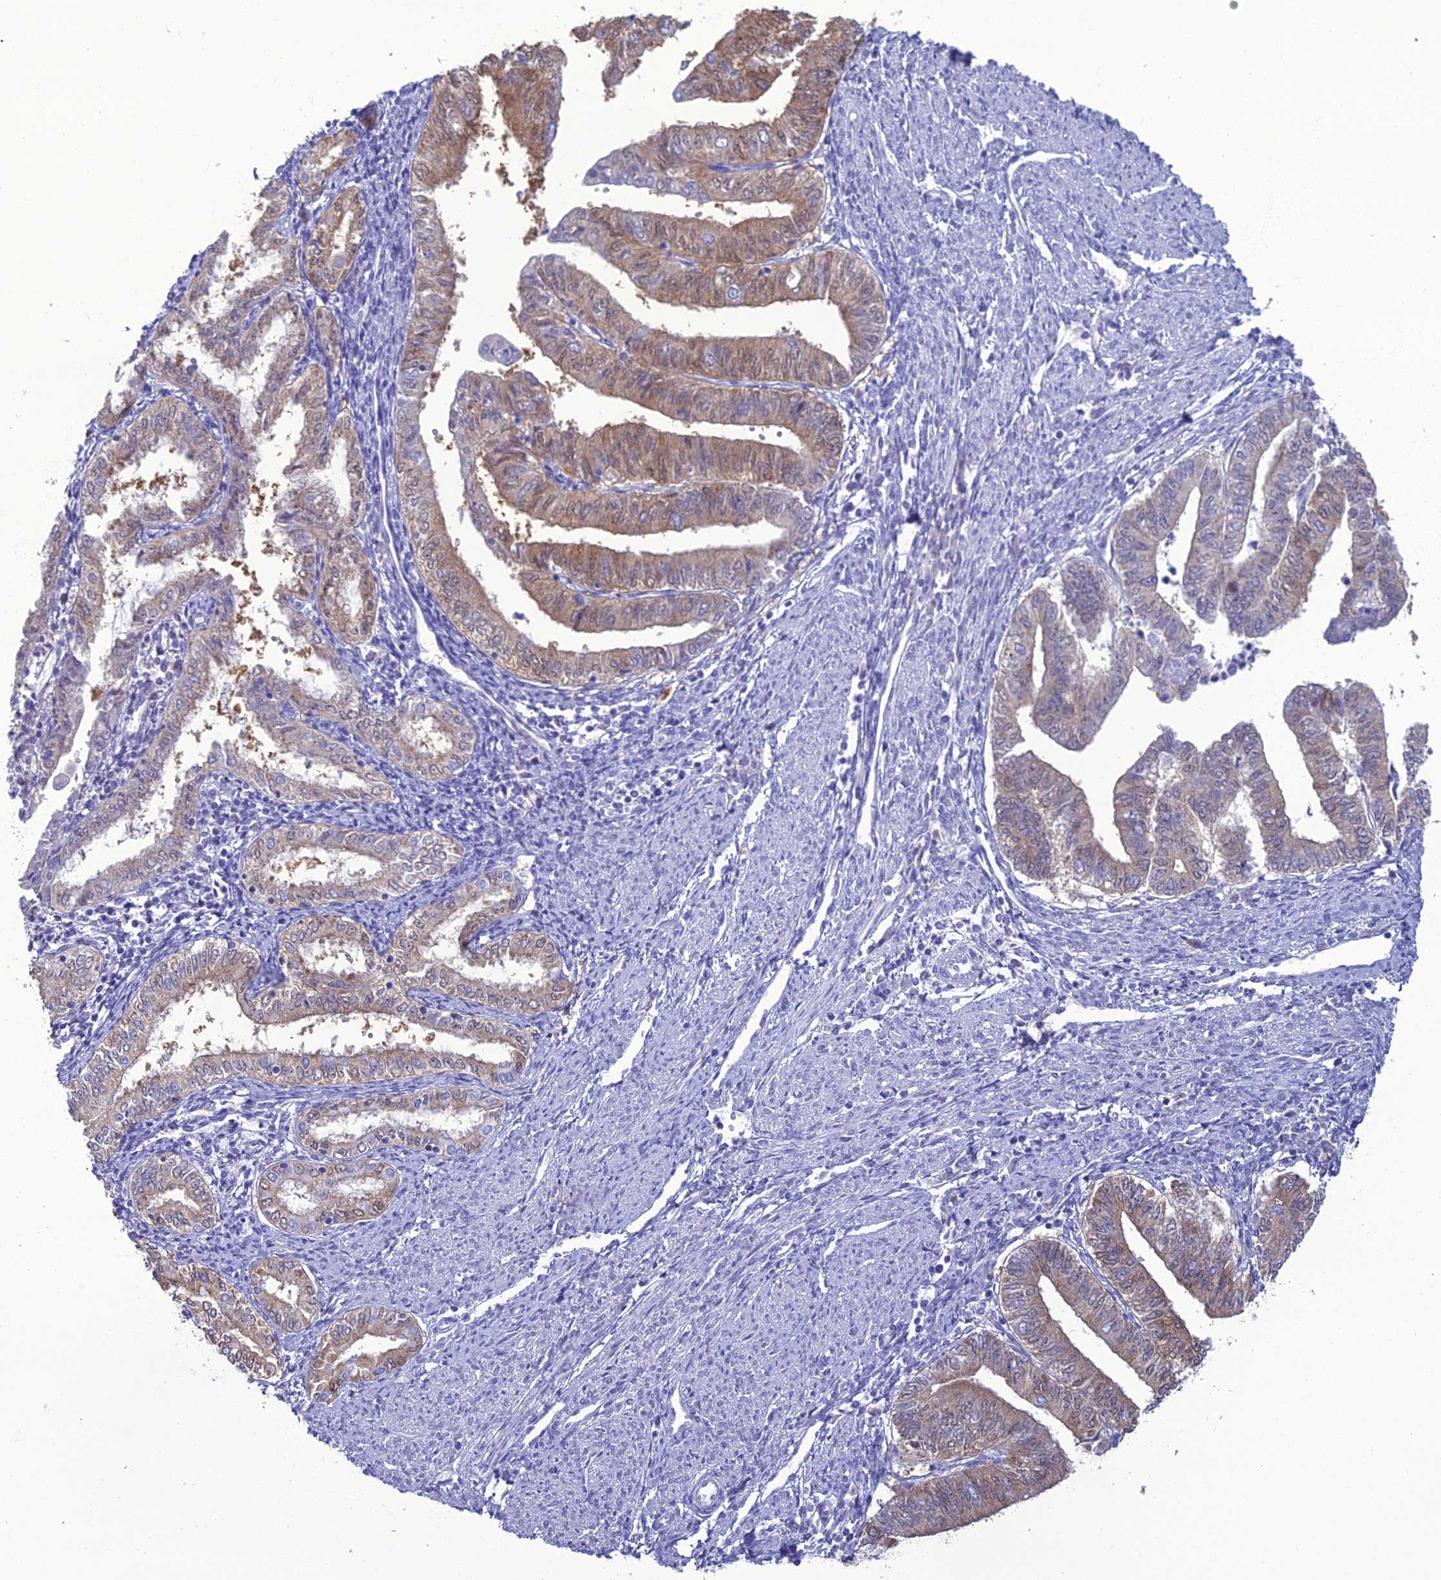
{"staining": {"intensity": "moderate", "quantity": "25%-75%", "location": "cytoplasmic/membranous"}, "tissue": "endometrial cancer", "cell_type": "Tumor cells", "image_type": "cancer", "snomed": [{"axis": "morphology", "description": "Adenocarcinoma, NOS"}, {"axis": "topography", "description": "Endometrium"}], "caption": "Immunohistochemical staining of endometrial cancer (adenocarcinoma) demonstrates medium levels of moderate cytoplasmic/membranous staining in approximately 25%-75% of tumor cells.", "gene": "GNPNAT1", "patient": {"sex": "female", "age": 66}}